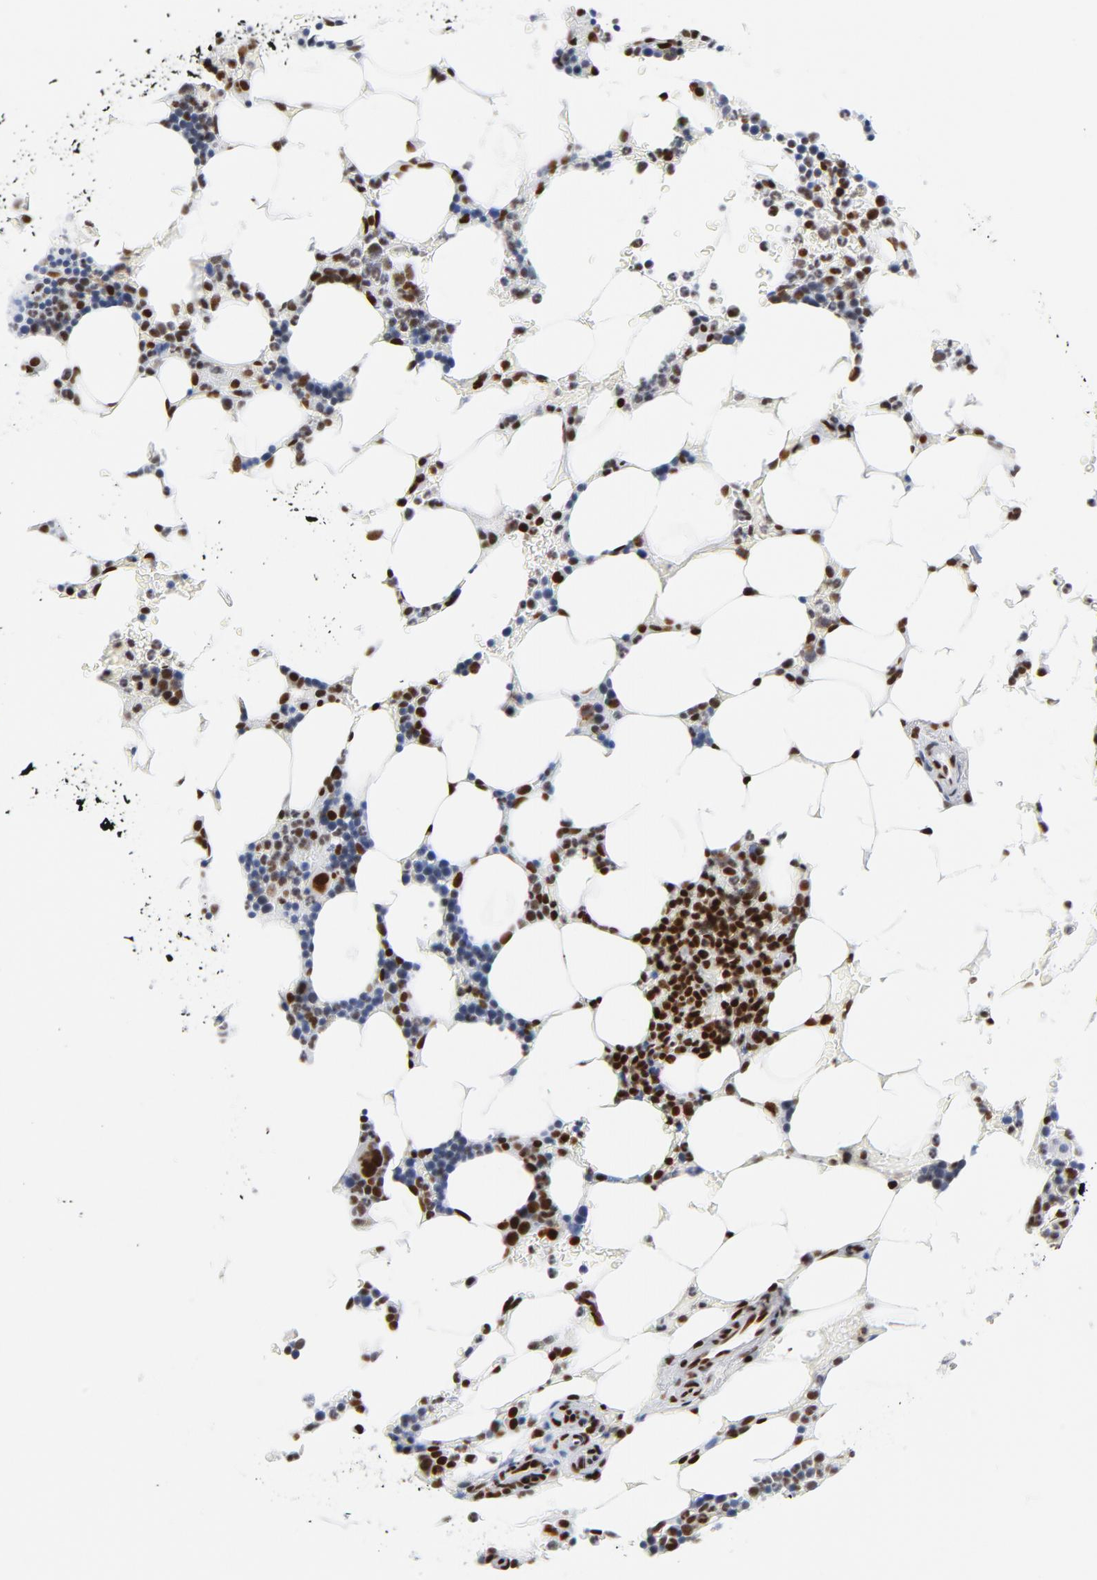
{"staining": {"intensity": "strong", "quantity": ">75%", "location": "nuclear"}, "tissue": "bone marrow", "cell_type": "Hematopoietic cells", "image_type": "normal", "snomed": [{"axis": "morphology", "description": "Normal tissue, NOS"}, {"axis": "topography", "description": "Bone marrow"}], "caption": "Protein analysis of benign bone marrow displays strong nuclear expression in approximately >75% of hematopoietic cells.", "gene": "XRCC5", "patient": {"sex": "female", "age": 73}}